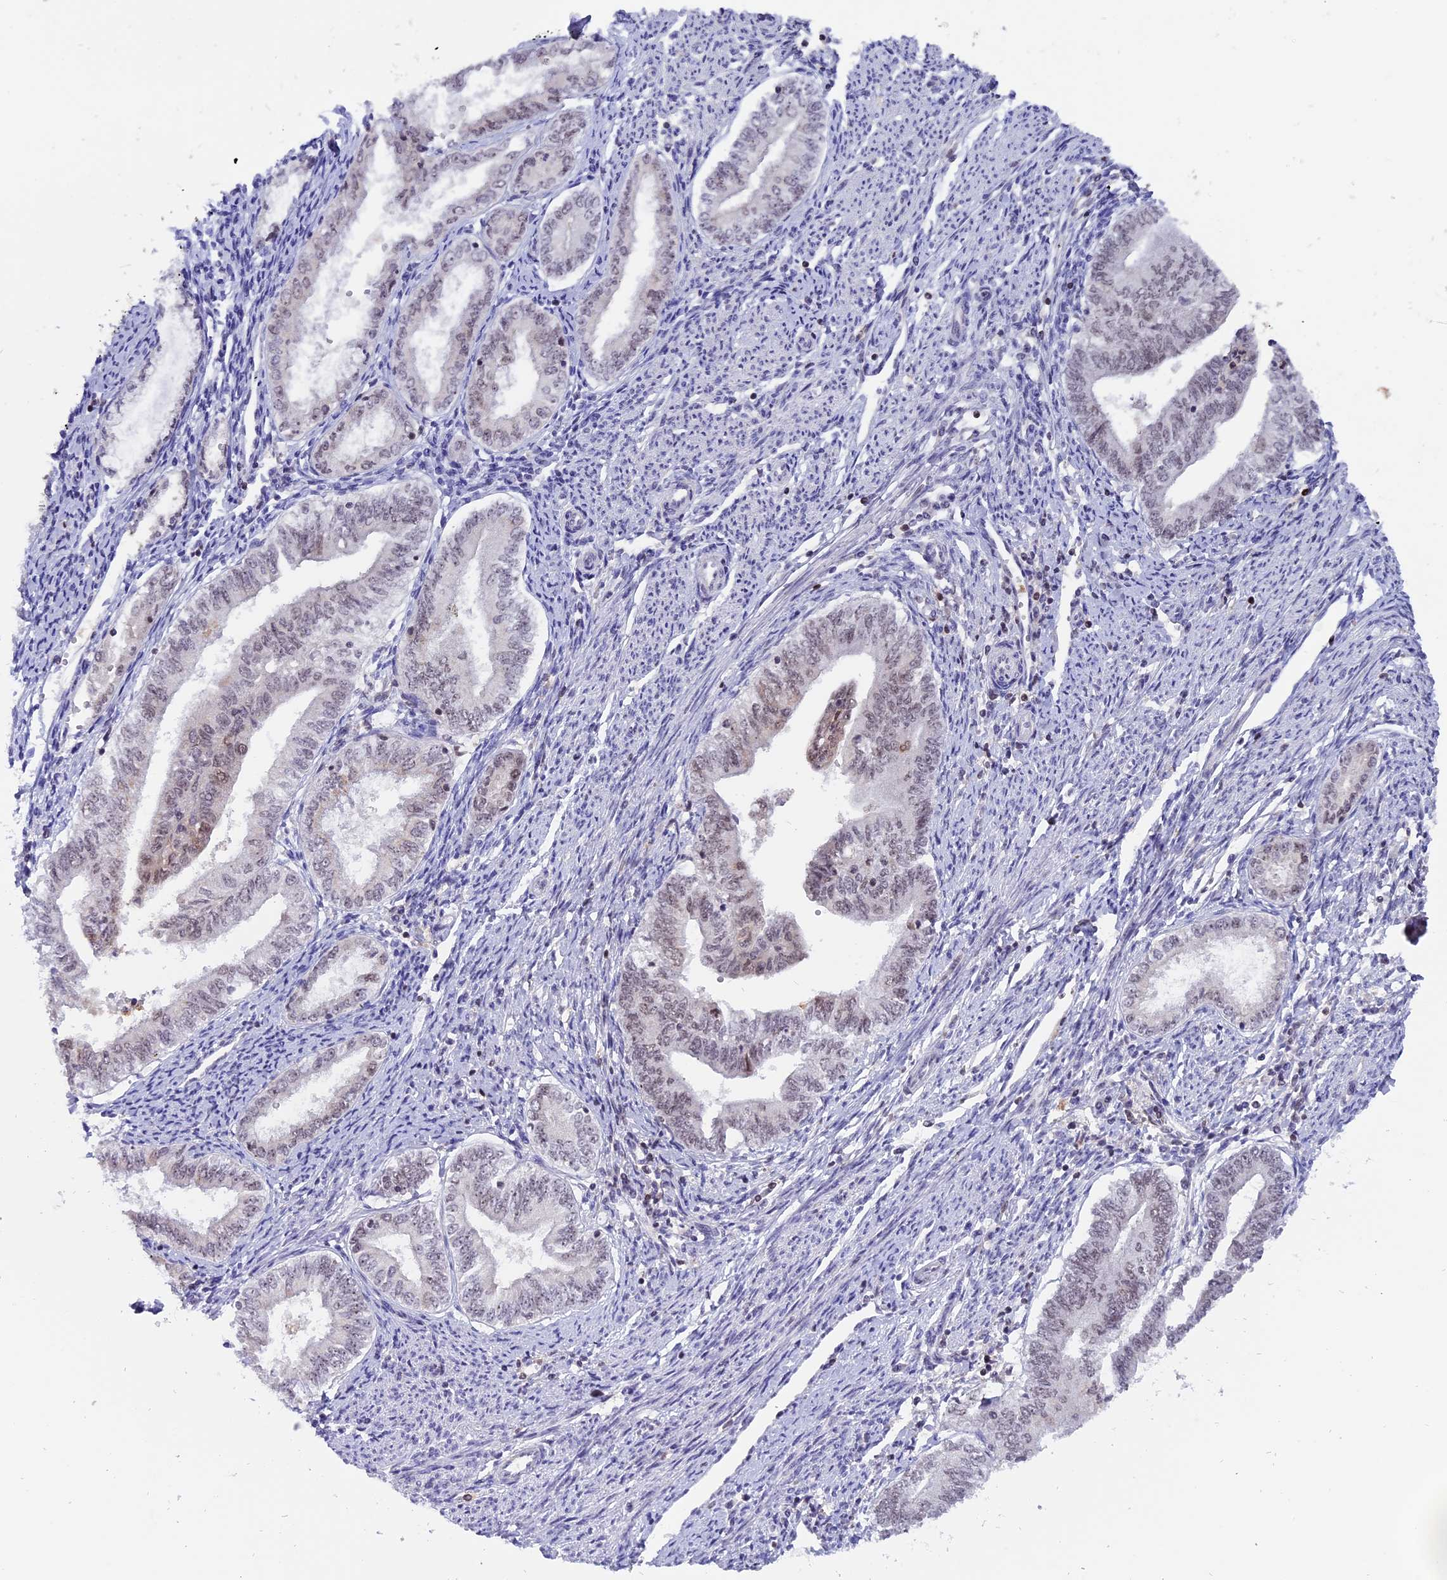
{"staining": {"intensity": "weak", "quantity": "25%-75%", "location": "nuclear"}, "tissue": "endometrial cancer", "cell_type": "Tumor cells", "image_type": "cancer", "snomed": [{"axis": "morphology", "description": "Adenocarcinoma, NOS"}, {"axis": "topography", "description": "Endometrium"}], "caption": "Endometrial adenocarcinoma stained with immunohistochemistry reveals weak nuclear staining in about 25%-75% of tumor cells. The staining is performed using DAB brown chromogen to label protein expression. The nuclei are counter-stained blue using hematoxylin.", "gene": "TADA3", "patient": {"sex": "female", "age": 66}}